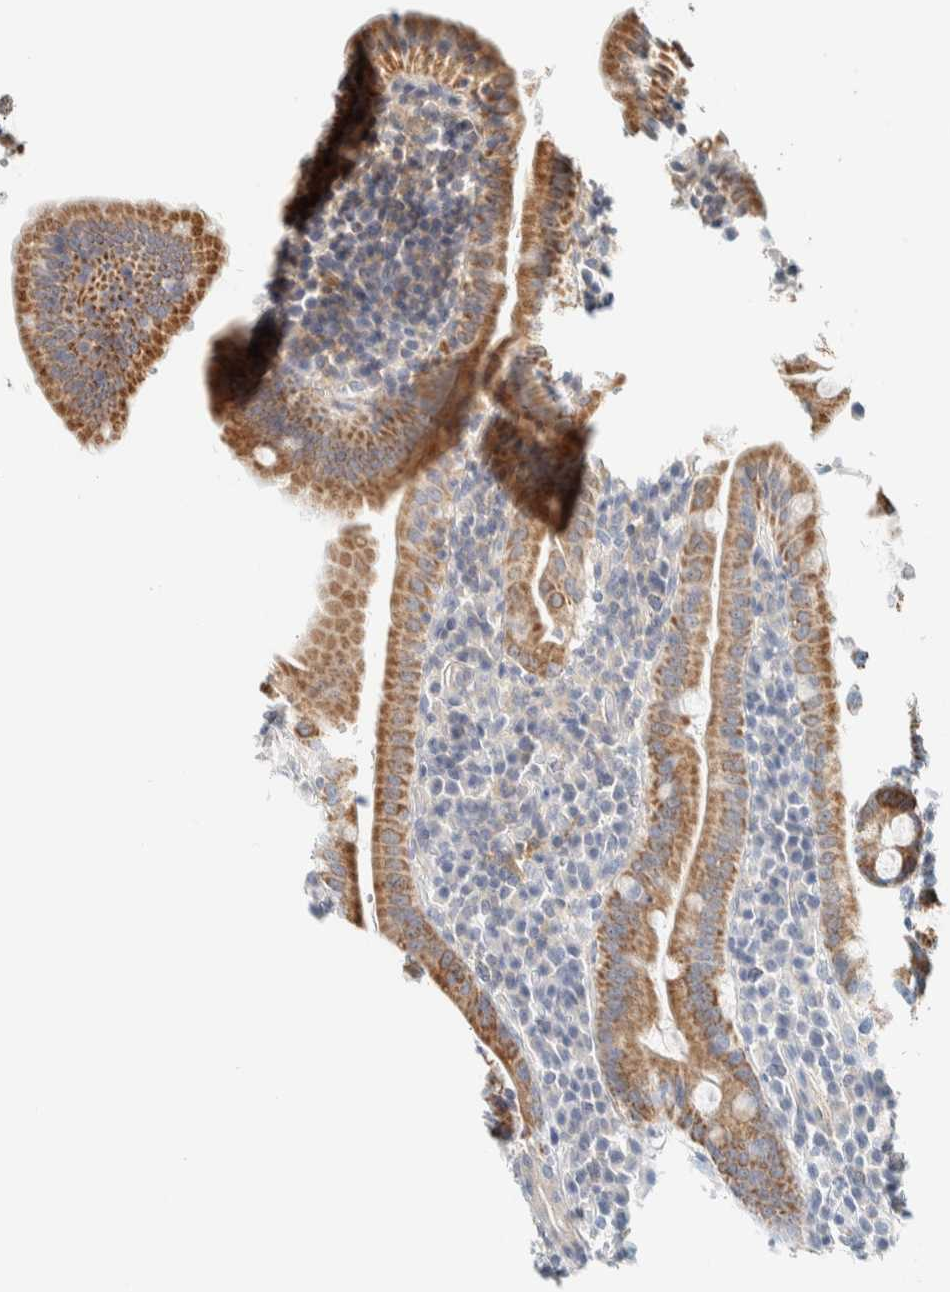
{"staining": {"intensity": "moderate", "quantity": ">75%", "location": "cytoplasmic/membranous"}, "tissue": "duodenum", "cell_type": "Glandular cells", "image_type": "normal", "snomed": [{"axis": "morphology", "description": "Normal tissue, NOS"}, {"axis": "morphology", "description": "Adenocarcinoma, NOS"}, {"axis": "topography", "description": "Pancreas"}, {"axis": "topography", "description": "Duodenum"}], "caption": "Immunohistochemical staining of normal human duodenum shows medium levels of moderate cytoplasmic/membranous expression in approximately >75% of glandular cells. (IHC, brightfield microscopy, high magnification).", "gene": "NDE1", "patient": {"sex": "male", "age": 50}}